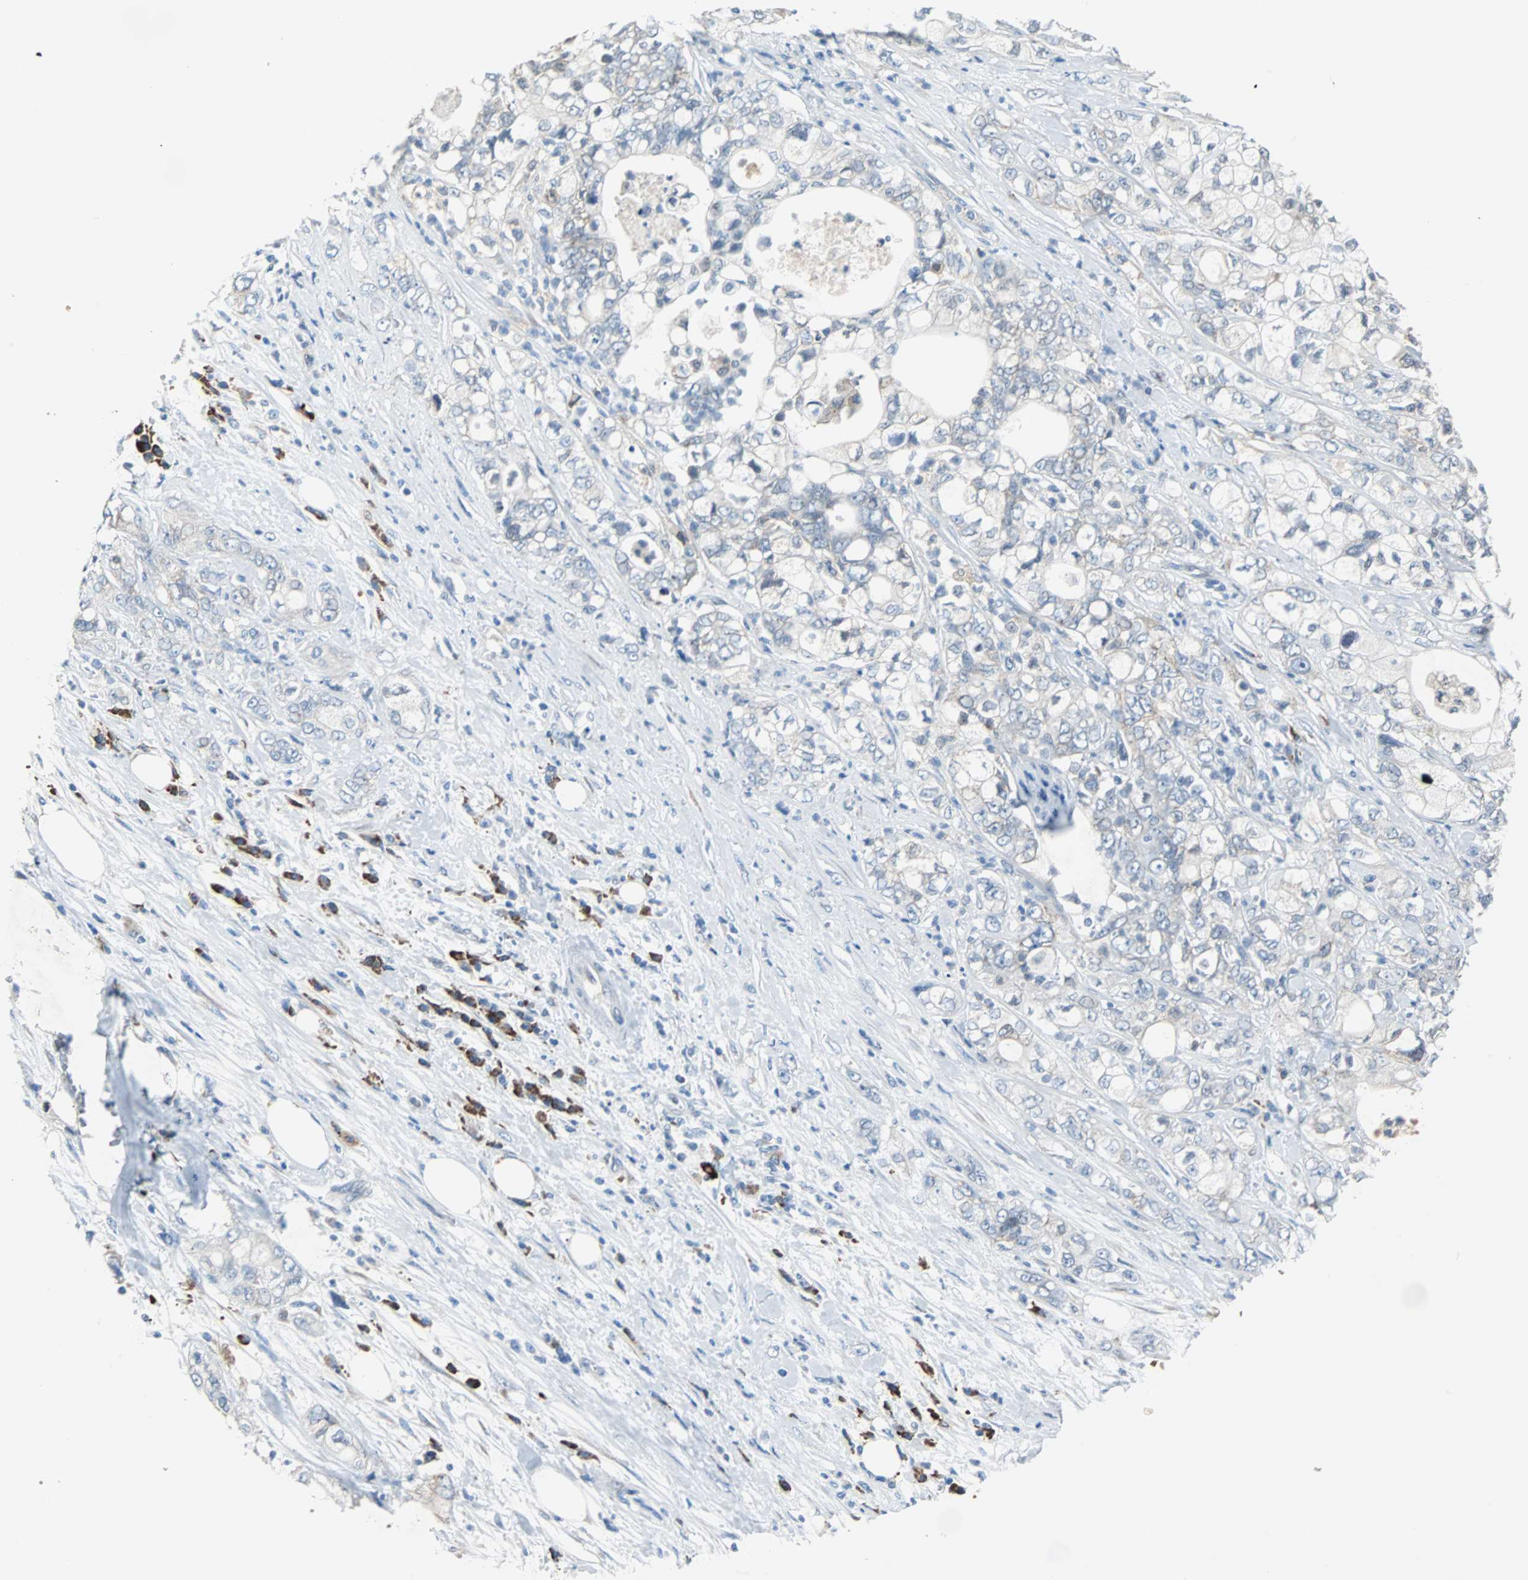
{"staining": {"intensity": "weak", "quantity": "<25%", "location": "cytoplasmic/membranous"}, "tissue": "pancreatic cancer", "cell_type": "Tumor cells", "image_type": "cancer", "snomed": [{"axis": "morphology", "description": "Adenocarcinoma, NOS"}, {"axis": "topography", "description": "Pancreas"}], "caption": "This is a micrograph of immunohistochemistry staining of adenocarcinoma (pancreatic), which shows no positivity in tumor cells.", "gene": "PDIA4", "patient": {"sex": "male", "age": 70}}